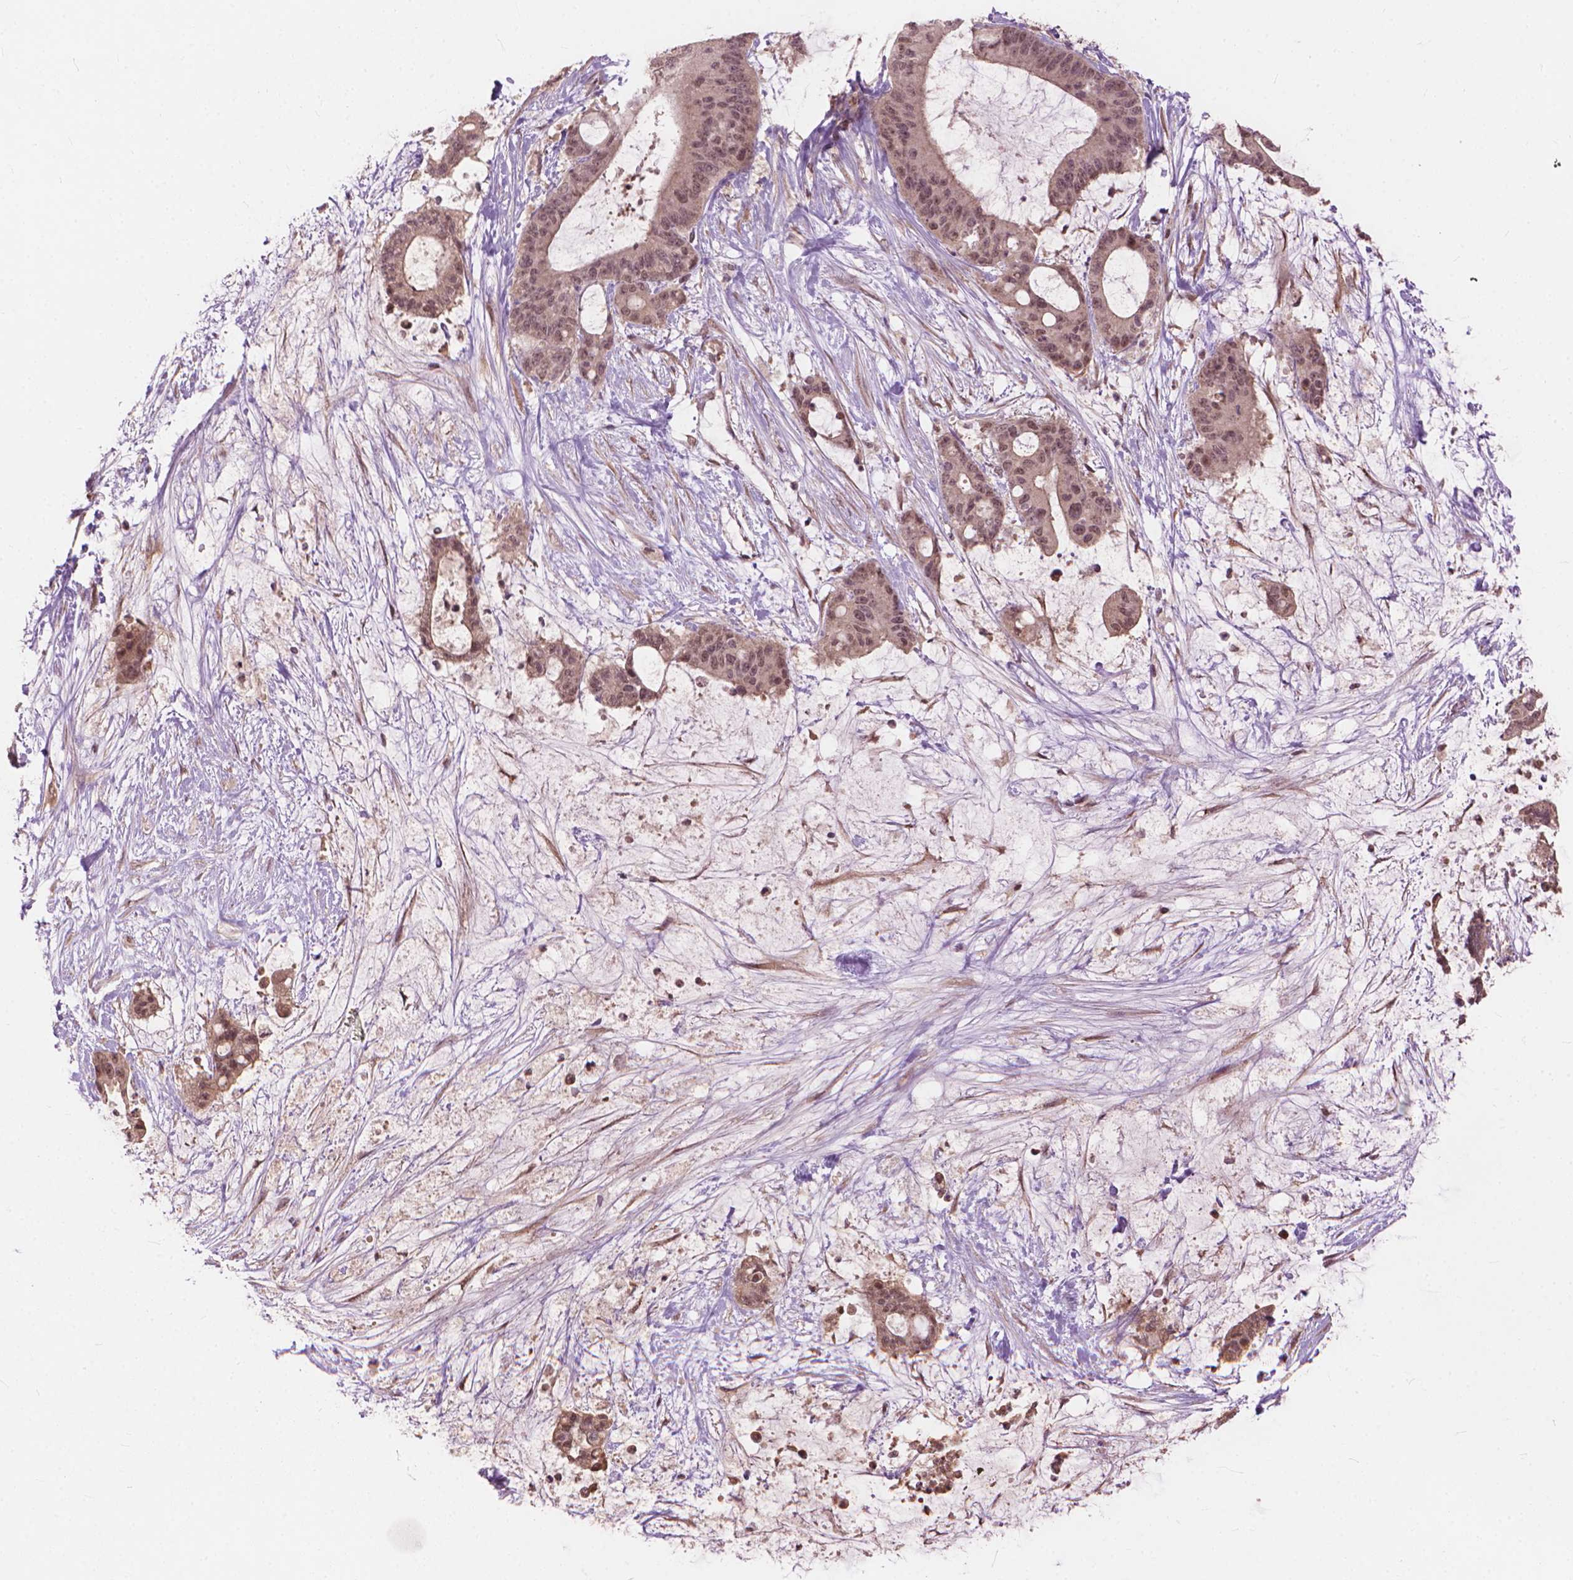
{"staining": {"intensity": "weak", "quantity": "25%-75%", "location": "nuclear"}, "tissue": "liver cancer", "cell_type": "Tumor cells", "image_type": "cancer", "snomed": [{"axis": "morphology", "description": "Normal tissue, NOS"}, {"axis": "morphology", "description": "Cholangiocarcinoma"}, {"axis": "topography", "description": "Liver"}, {"axis": "topography", "description": "Peripheral nerve tissue"}], "caption": "Human liver cholangiocarcinoma stained with a protein marker reveals weak staining in tumor cells.", "gene": "SSU72", "patient": {"sex": "female", "age": 73}}